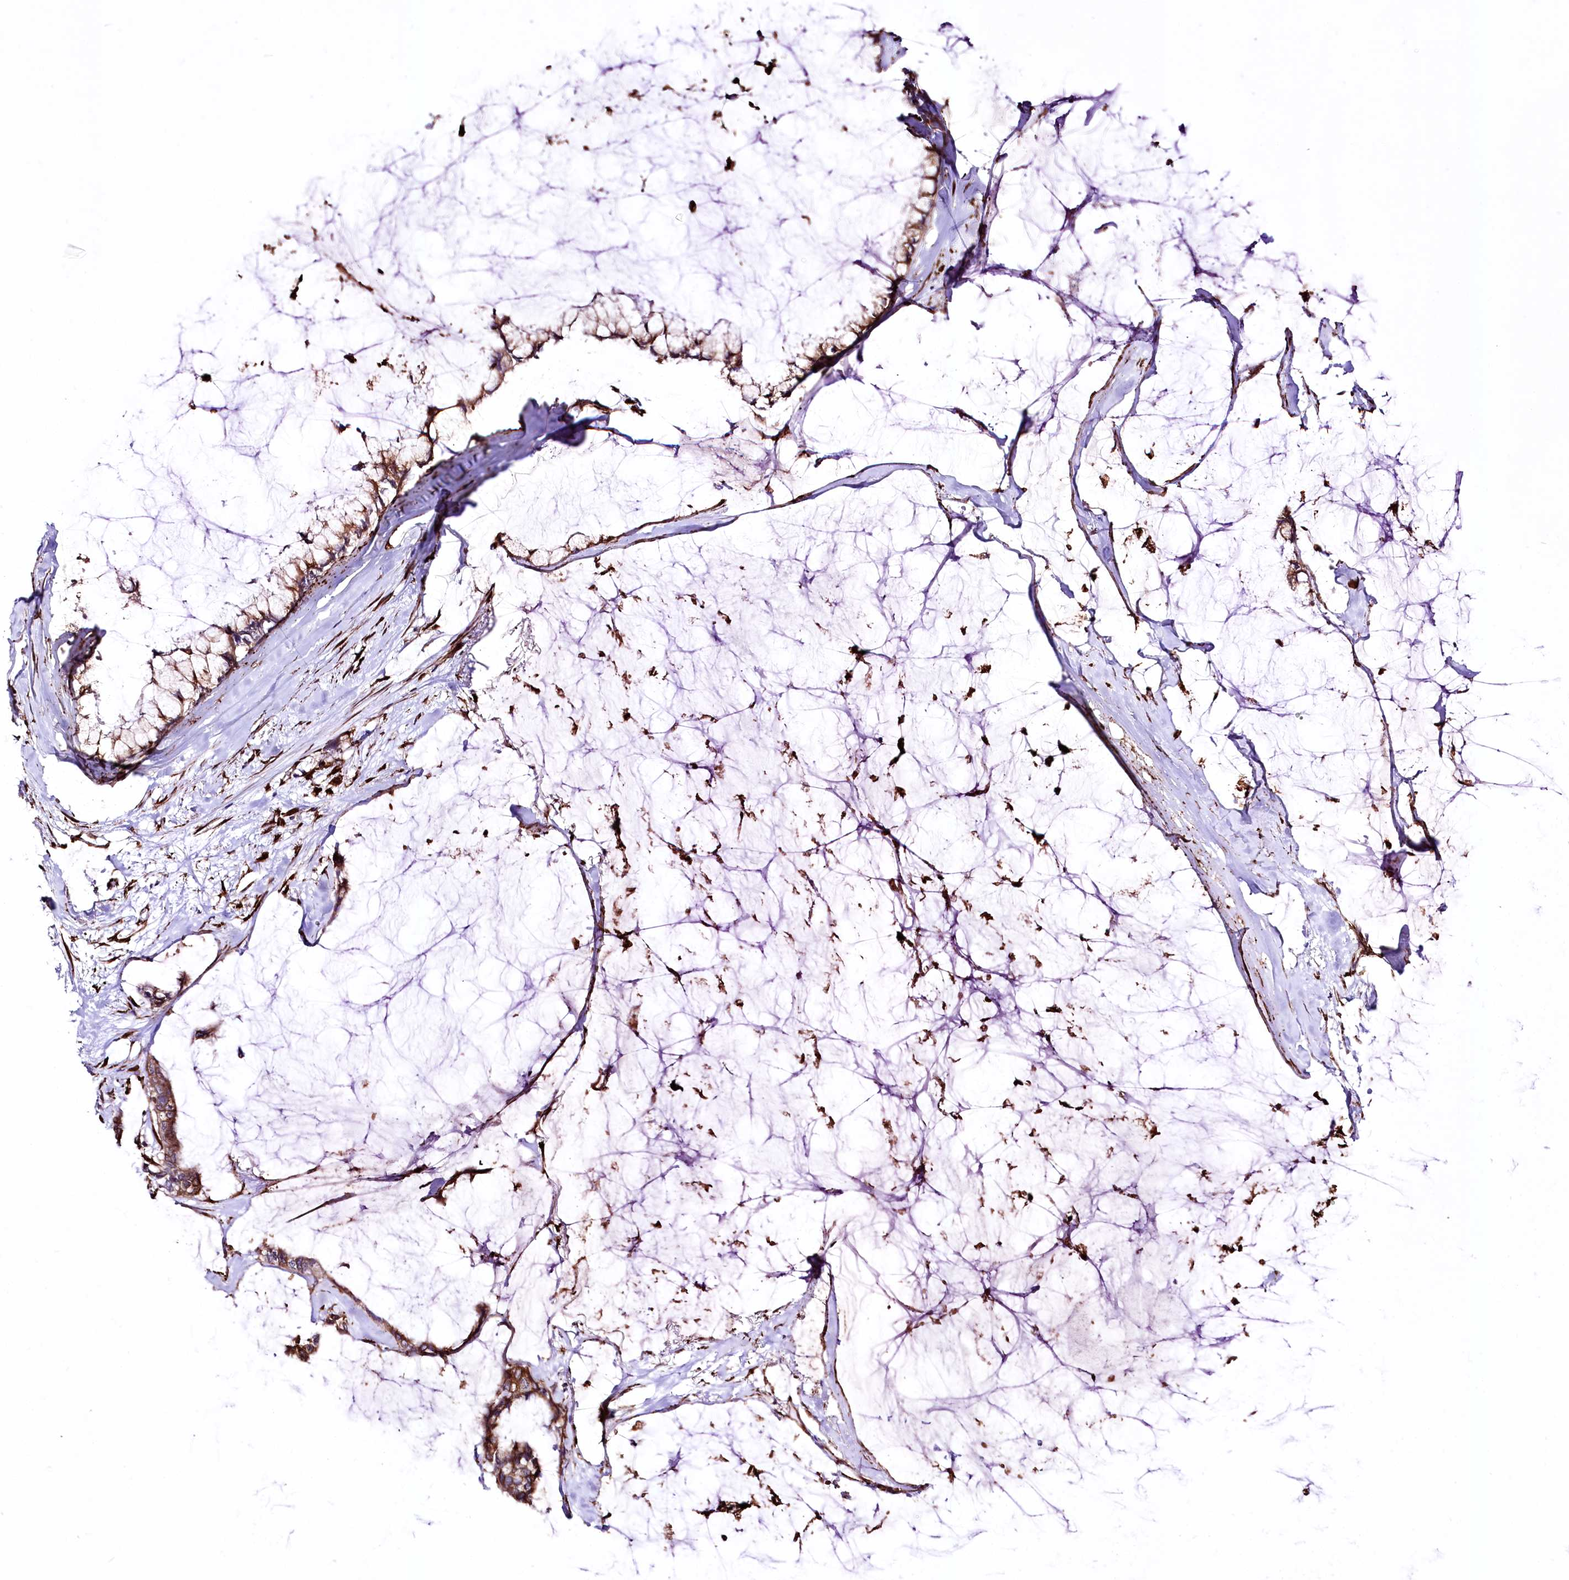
{"staining": {"intensity": "strong", "quantity": ">75%", "location": "cytoplasmic/membranous"}, "tissue": "ovarian cancer", "cell_type": "Tumor cells", "image_type": "cancer", "snomed": [{"axis": "morphology", "description": "Cystadenocarcinoma, mucinous, NOS"}, {"axis": "topography", "description": "Ovary"}], "caption": "Ovarian mucinous cystadenocarcinoma tissue shows strong cytoplasmic/membranous staining in approximately >75% of tumor cells", "gene": "WWC1", "patient": {"sex": "female", "age": 39}}